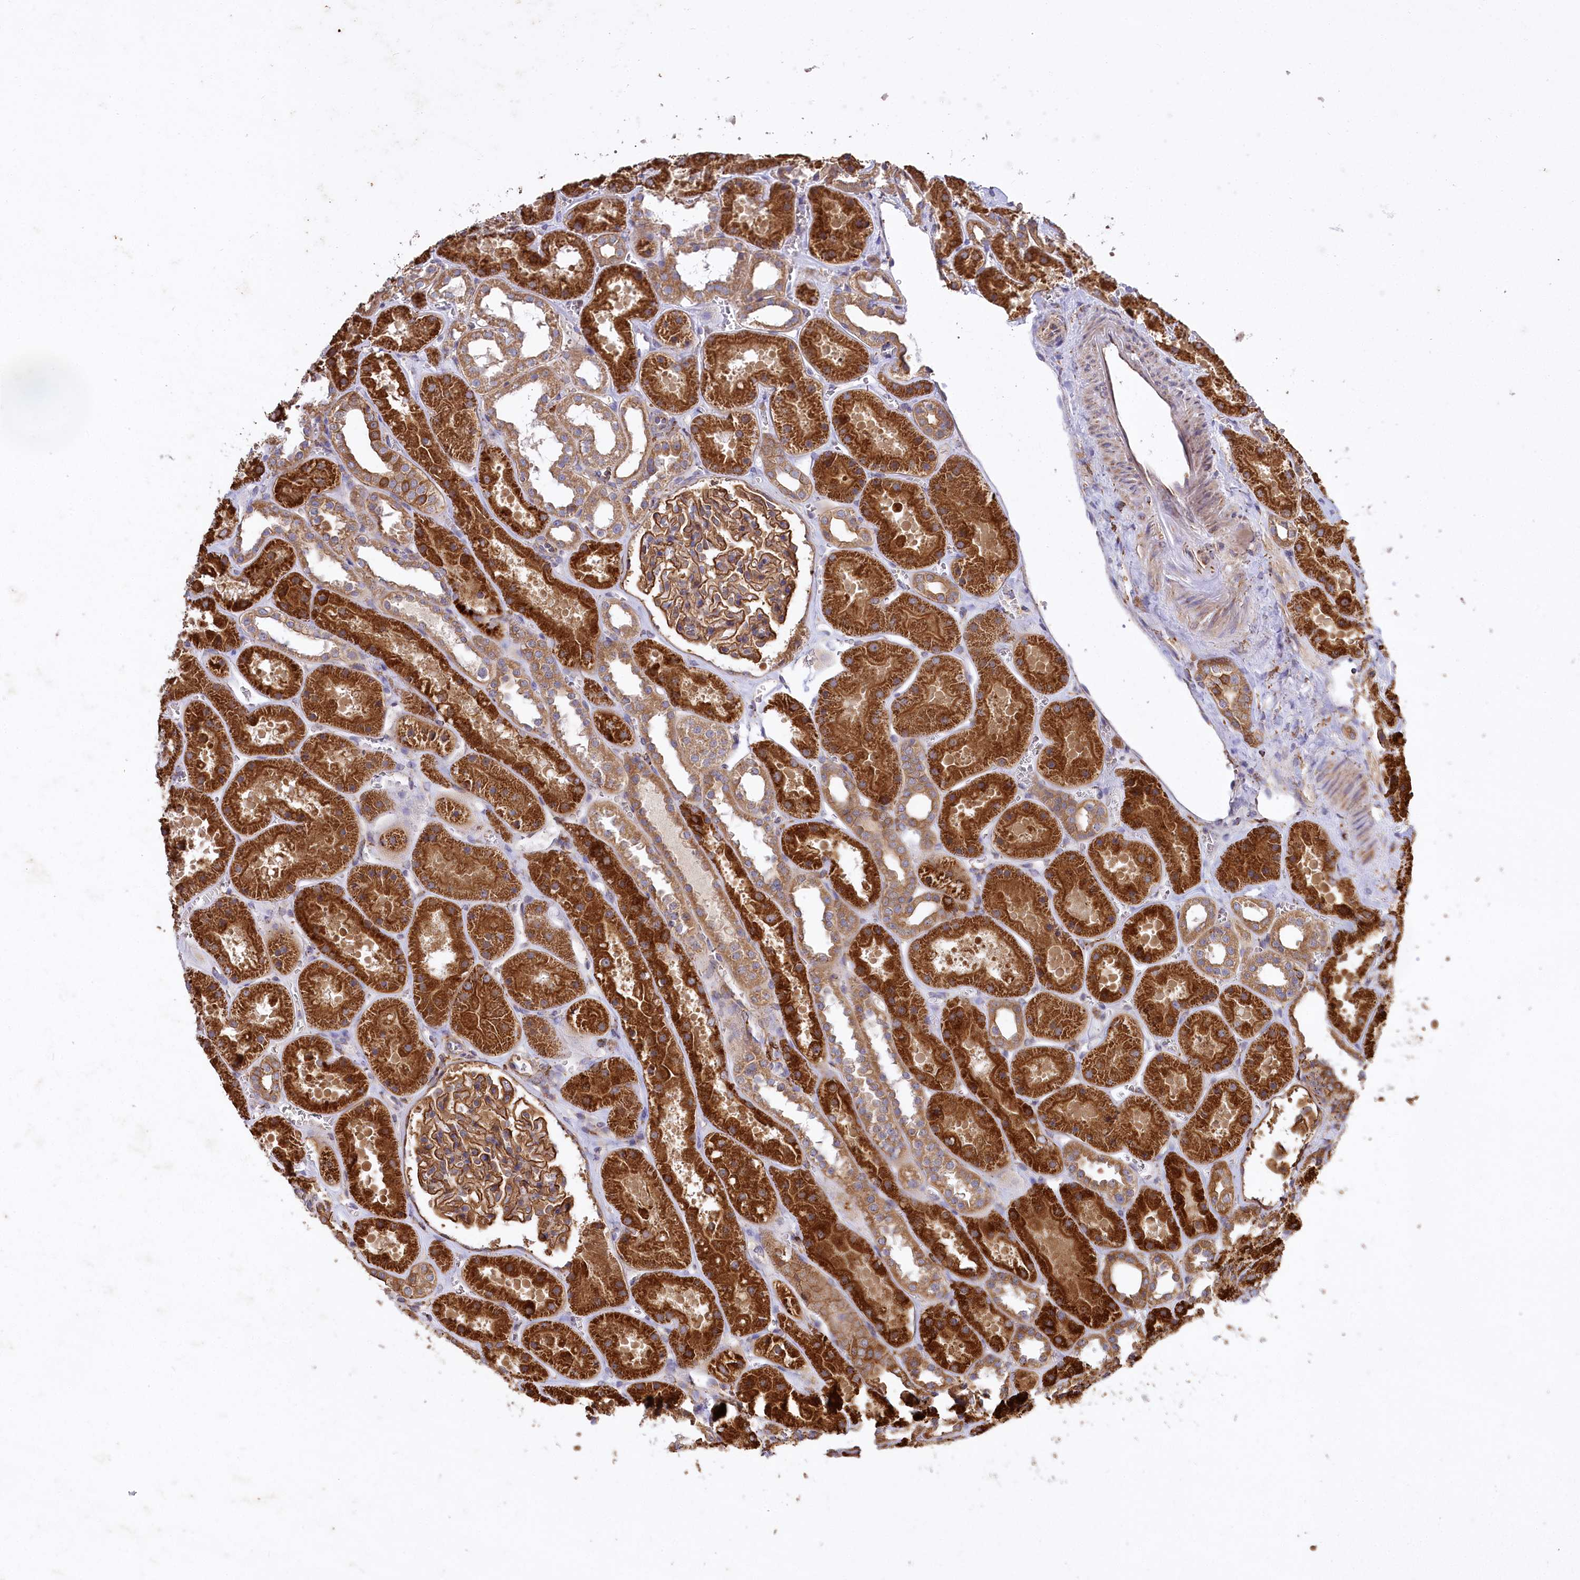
{"staining": {"intensity": "moderate", "quantity": ">75%", "location": "cytoplasmic/membranous"}, "tissue": "kidney", "cell_type": "Cells in glomeruli", "image_type": "normal", "snomed": [{"axis": "morphology", "description": "Normal tissue, NOS"}, {"axis": "topography", "description": "Kidney"}], "caption": "A brown stain labels moderate cytoplasmic/membranous staining of a protein in cells in glomeruli of normal human kidney. The protein is stained brown, and the nuclei are stained in blue (DAB (3,3'-diaminobenzidine) IHC with brightfield microscopy, high magnification).", "gene": "CARD19", "patient": {"sex": "female", "age": 41}}